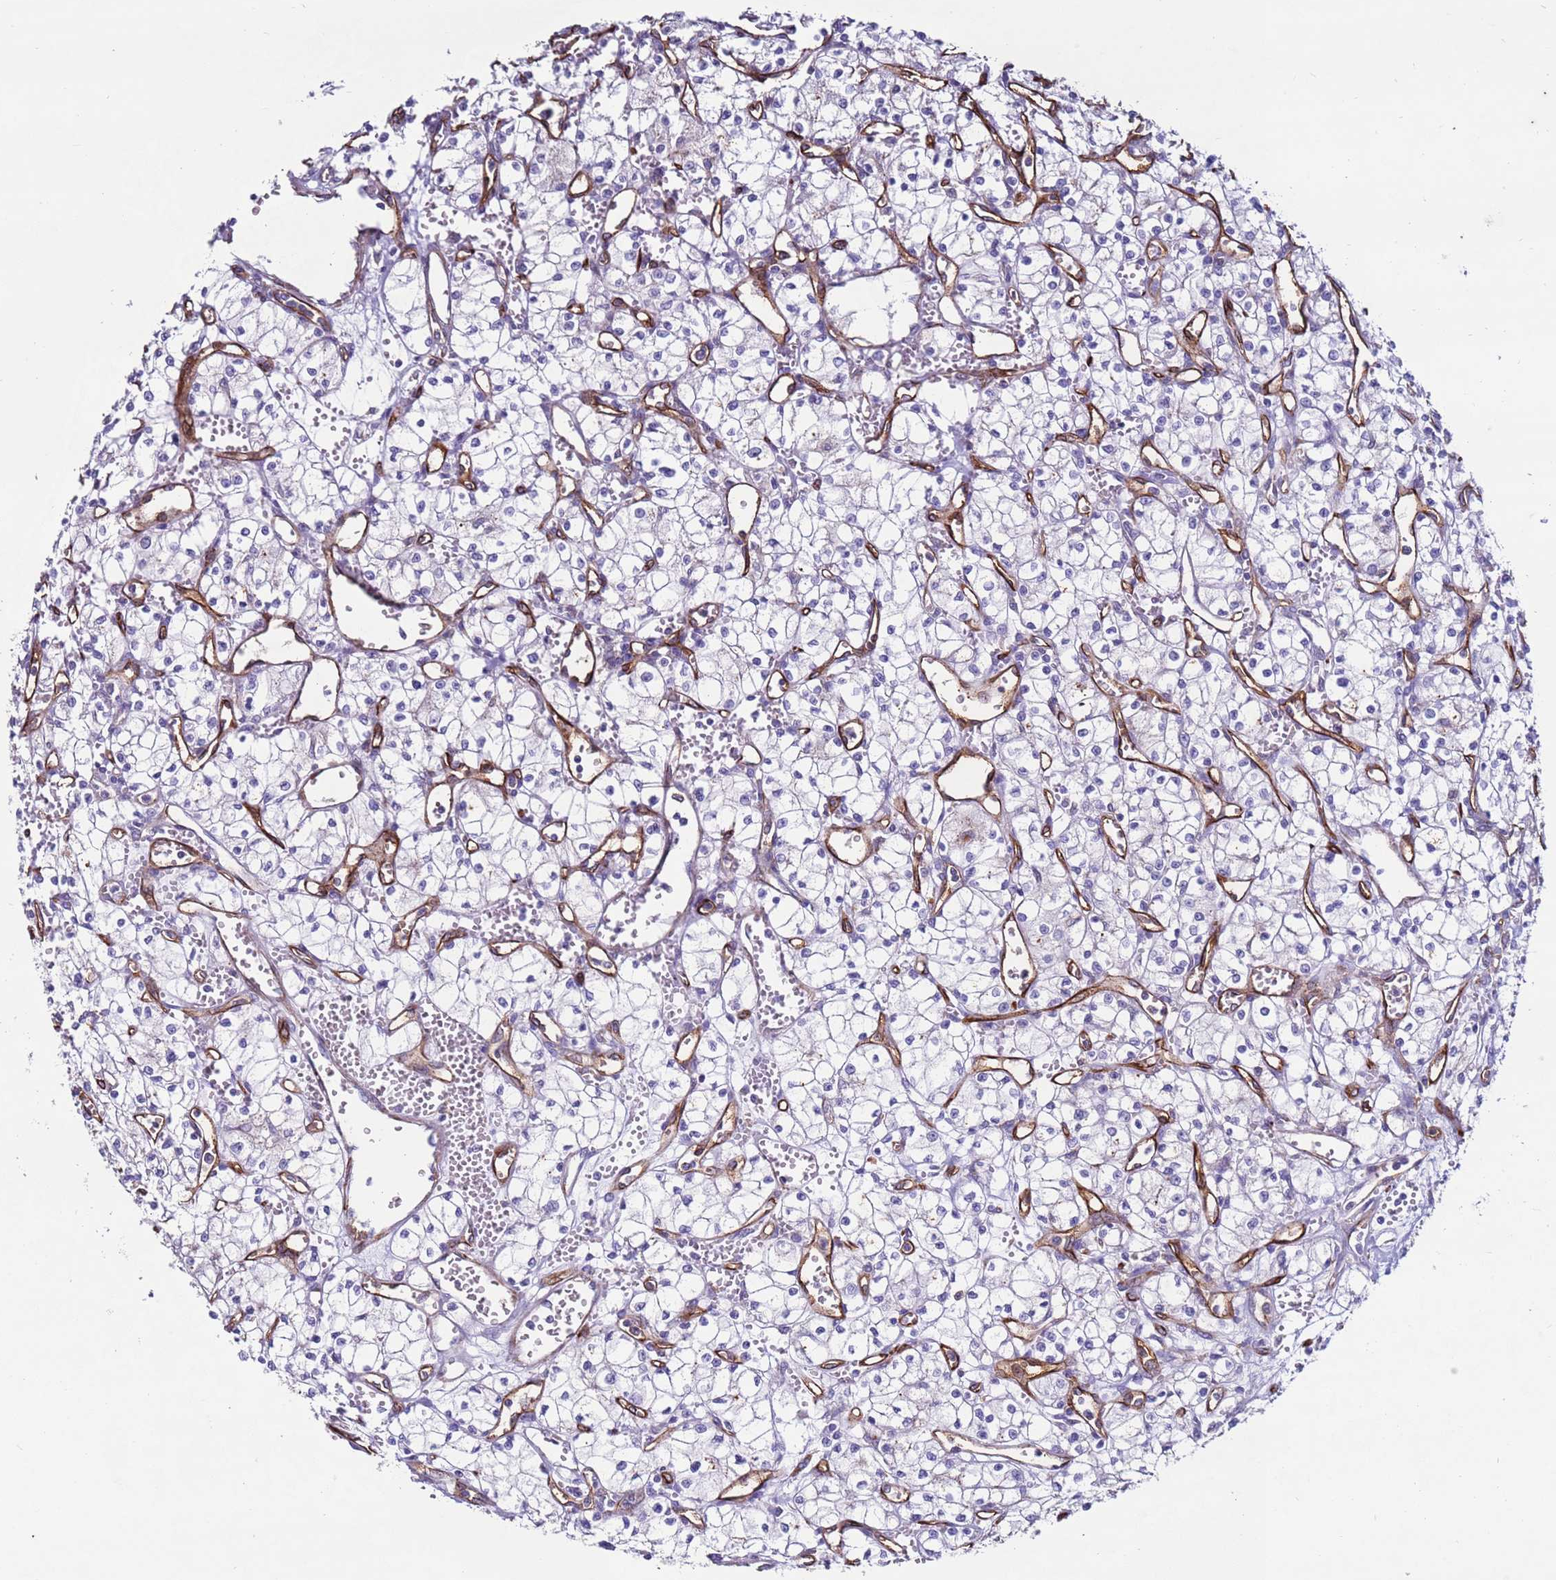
{"staining": {"intensity": "negative", "quantity": "none", "location": "none"}, "tissue": "renal cancer", "cell_type": "Tumor cells", "image_type": "cancer", "snomed": [{"axis": "morphology", "description": "Adenocarcinoma, NOS"}, {"axis": "topography", "description": "Kidney"}], "caption": "A high-resolution image shows immunohistochemistry staining of renal adenocarcinoma, which exhibits no significant positivity in tumor cells.", "gene": "CLEC4M", "patient": {"sex": "male", "age": 59}}